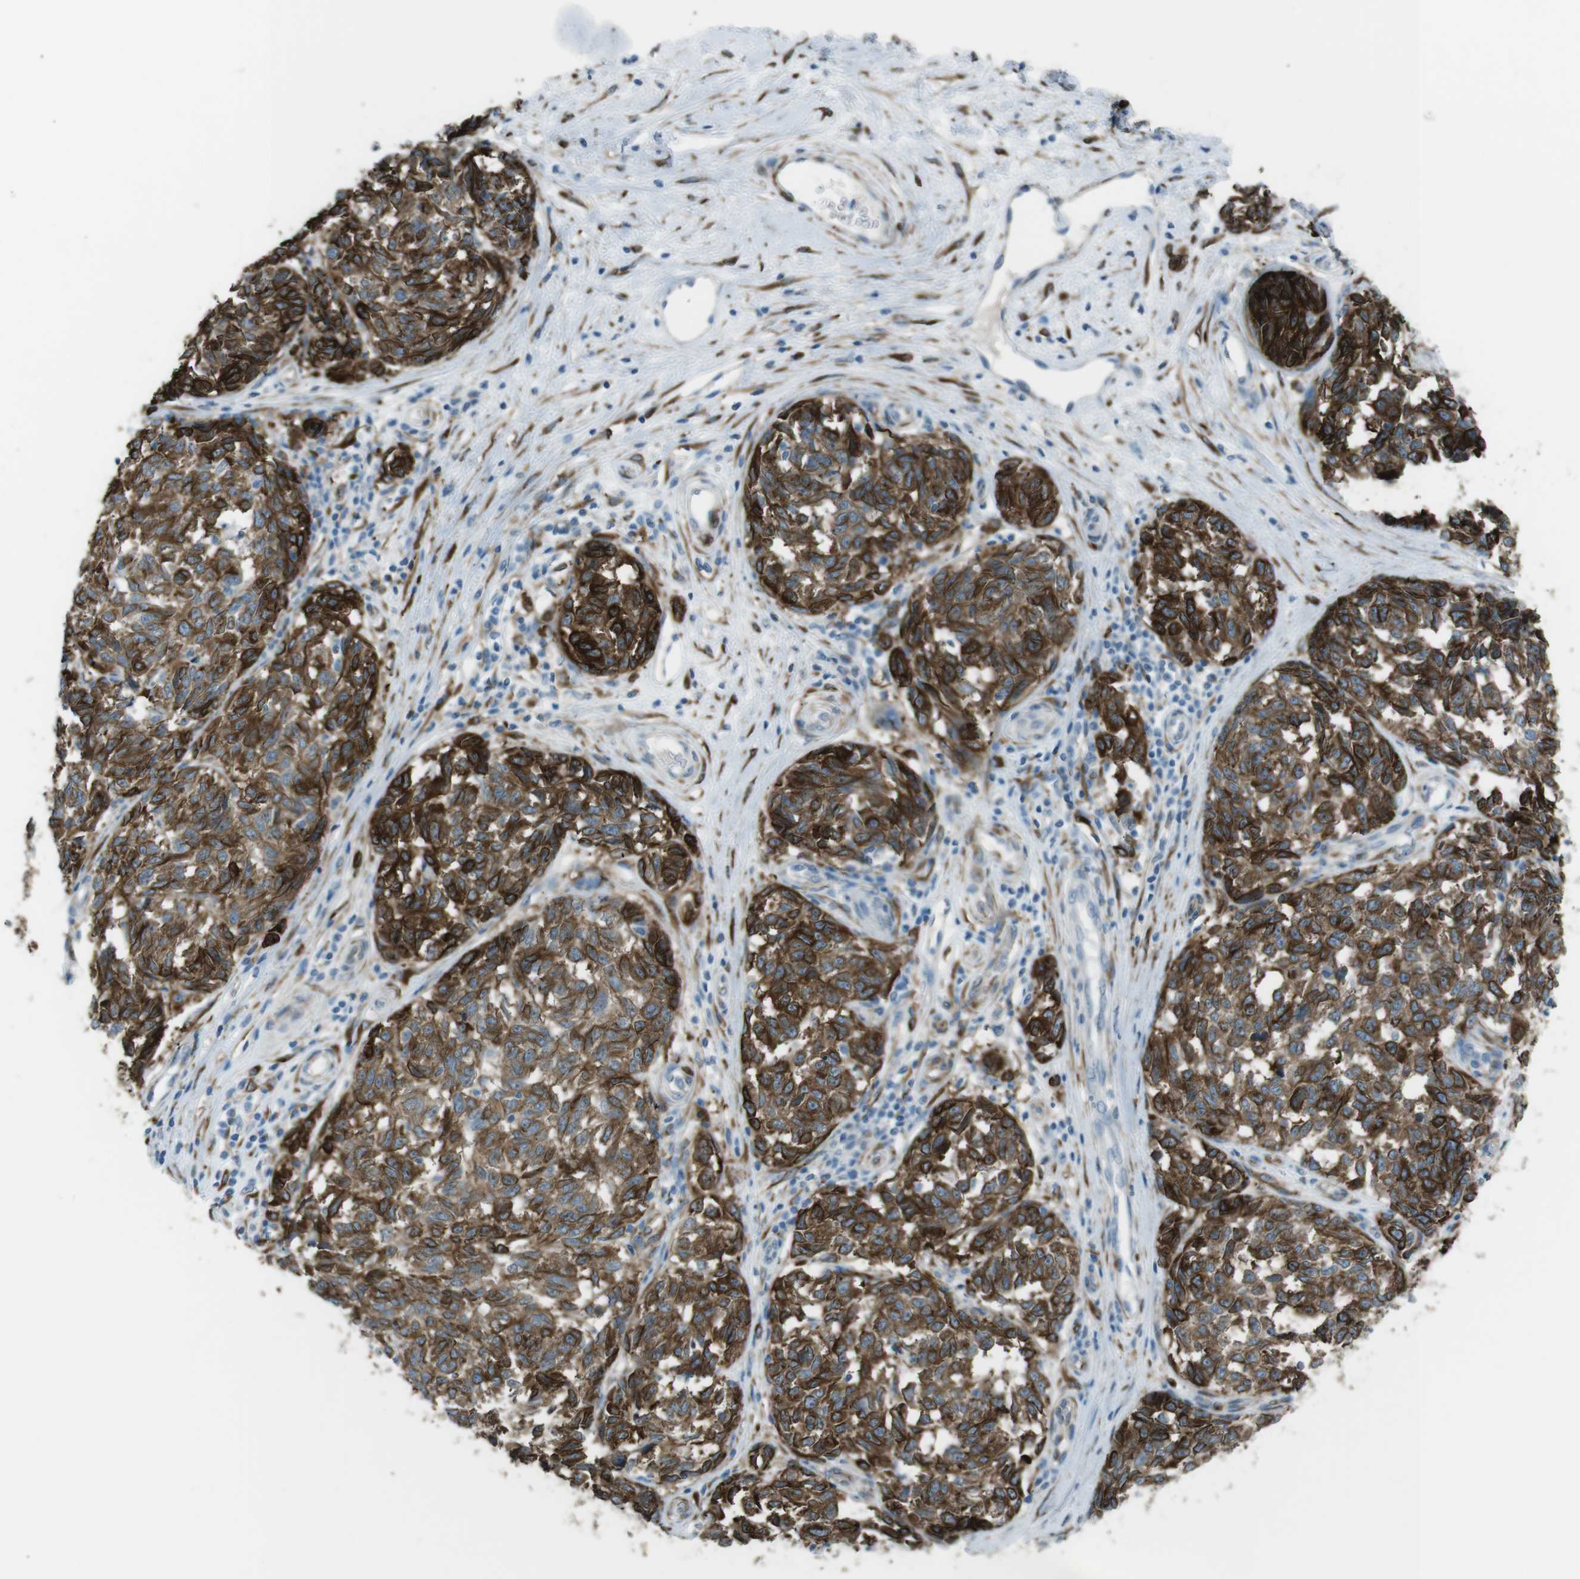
{"staining": {"intensity": "moderate", "quantity": ">75%", "location": "cytoplasmic/membranous"}, "tissue": "melanoma", "cell_type": "Tumor cells", "image_type": "cancer", "snomed": [{"axis": "morphology", "description": "Malignant melanoma, NOS"}, {"axis": "topography", "description": "Skin"}], "caption": "An image showing moderate cytoplasmic/membranous staining in approximately >75% of tumor cells in melanoma, as visualized by brown immunohistochemical staining.", "gene": "TUBB2A", "patient": {"sex": "female", "age": 64}}